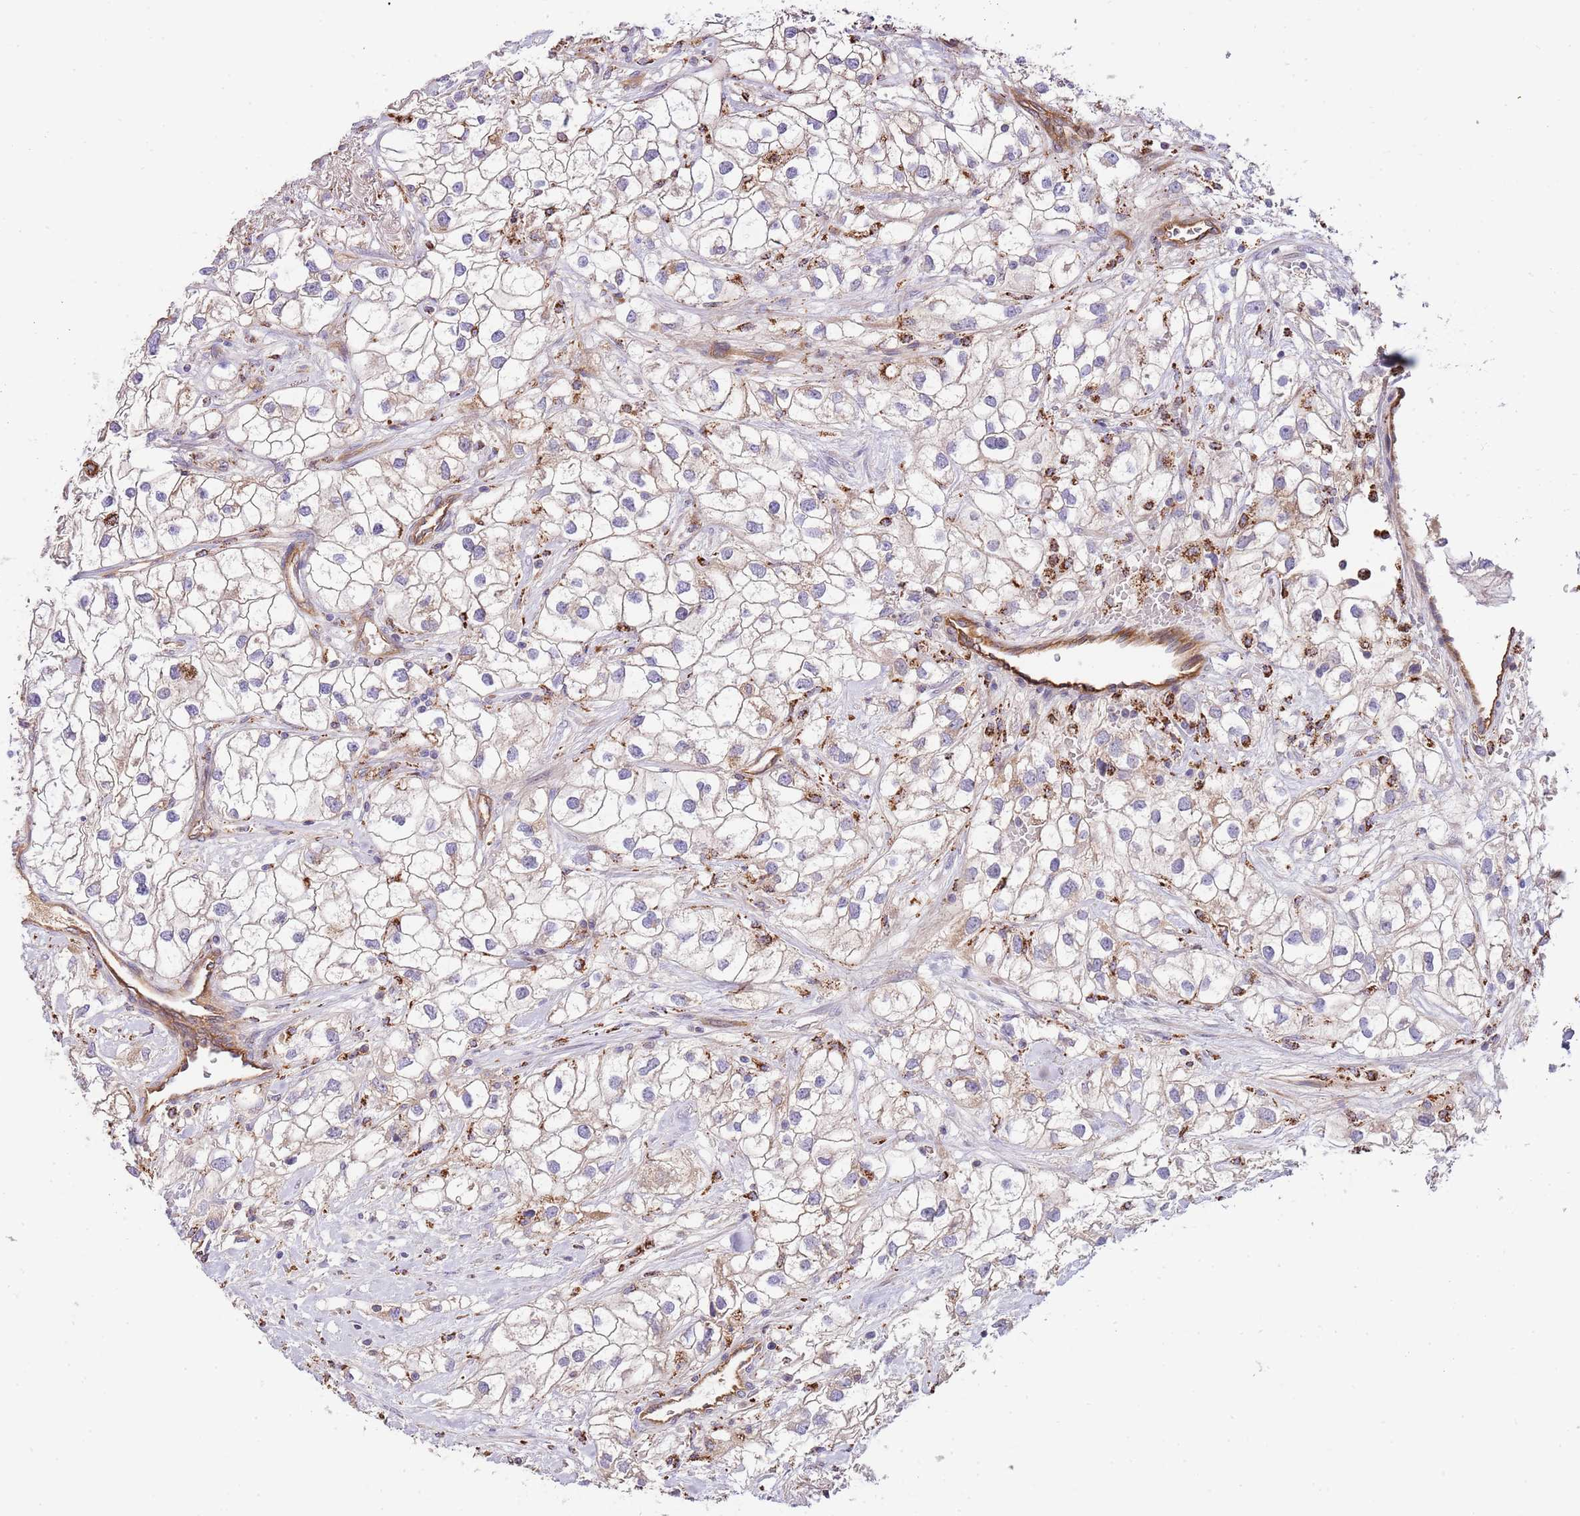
{"staining": {"intensity": "negative", "quantity": "none", "location": "none"}, "tissue": "renal cancer", "cell_type": "Tumor cells", "image_type": "cancer", "snomed": [{"axis": "morphology", "description": "Adenocarcinoma, NOS"}, {"axis": "topography", "description": "Kidney"}], "caption": "DAB immunohistochemical staining of human adenocarcinoma (renal) exhibits no significant expression in tumor cells.", "gene": "DOCK6", "patient": {"sex": "male", "age": 59}}